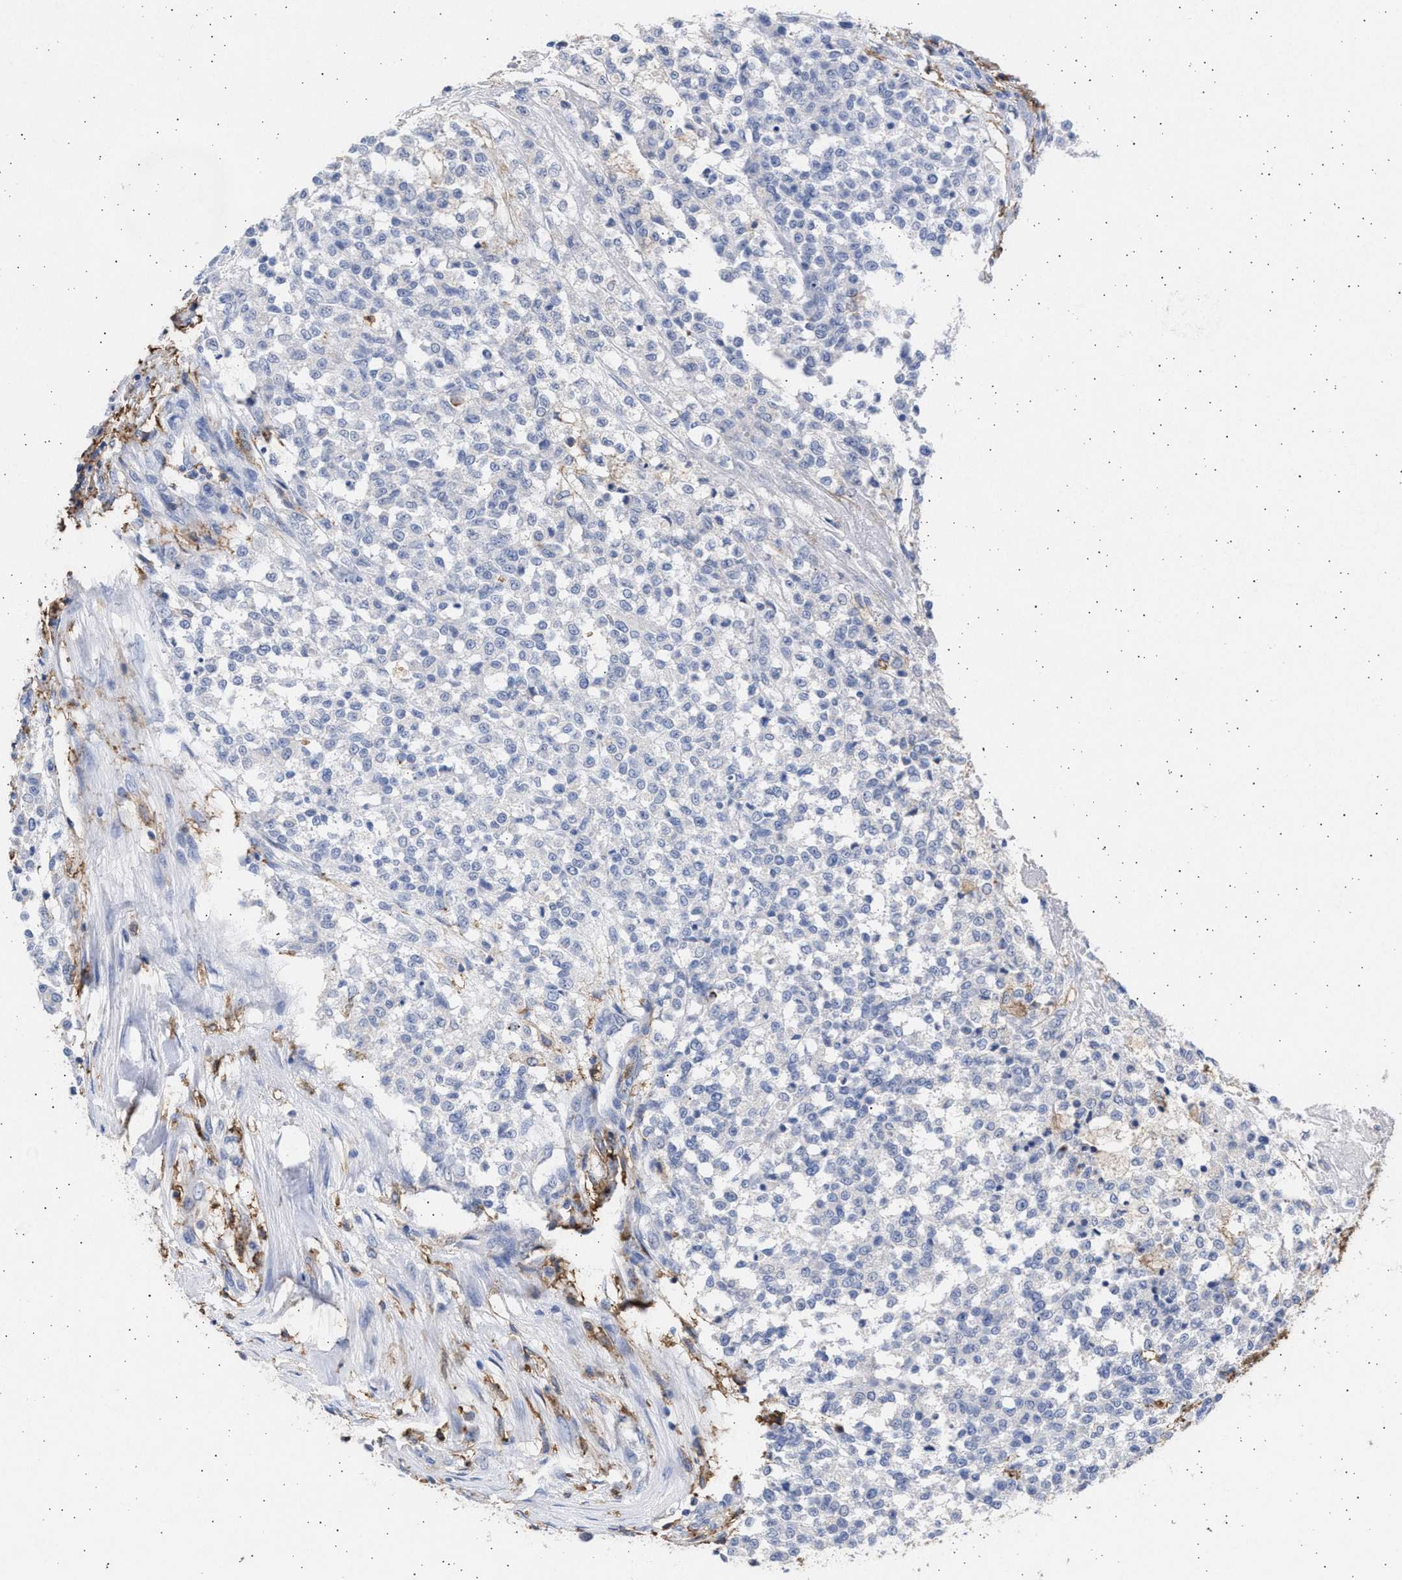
{"staining": {"intensity": "negative", "quantity": "none", "location": "none"}, "tissue": "testis cancer", "cell_type": "Tumor cells", "image_type": "cancer", "snomed": [{"axis": "morphology", "description": "Seminoma, NOS"}, {"axis": "topography", "description": "Testis"}], "caption": "High magnification brightfield microscopy of testis seminoma stained with DAB (brown) and counterstained with hematoxylin (blue): tumor cells show no significant staining.", "gene": "FCER1A", "patient": {"sex": "male", "age": 59}}